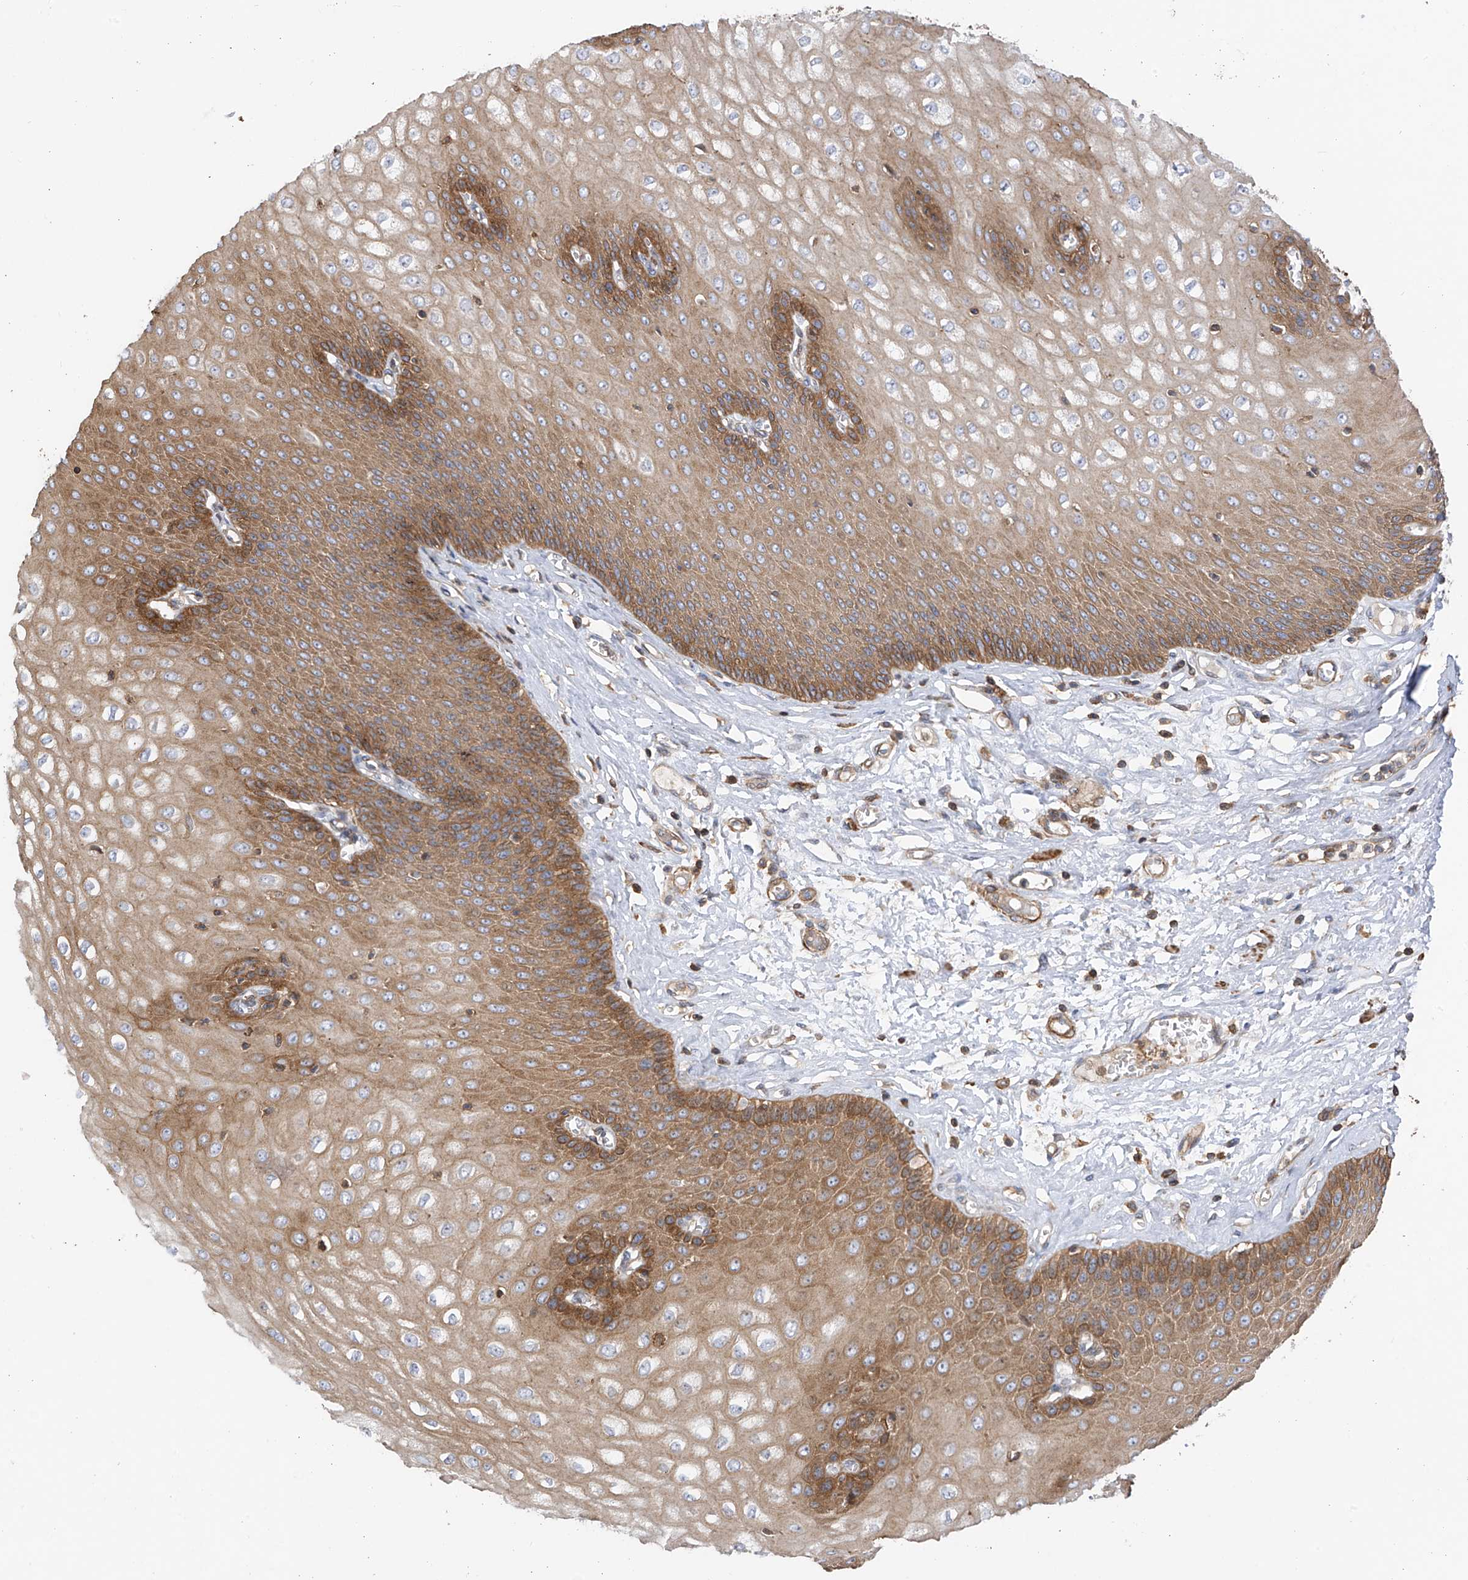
{"staining": {"intensity": "moderate", "quantity": "25%-75%", "location": "cytoplasmic/membranous"}, "tissue": "esophagus", "cell_type": "Squamous epithelial cells", "image_type": "normal", "snomed": [{"axis": "morphology", "description": "Normal tissue, NOS"}, {"axis": "topography", "description": "Esophagus"}], "caption": "Esophagus stained with IHC displays moderate cytoplasmic/membranous positivity in approximately 25%-75% of squamous epithelial cells. (brown staining indicates protein expression, while blue staining denotes nuclei).", "gene": "SLC43A3", "patient": {"sex": "male", "age": 60}}